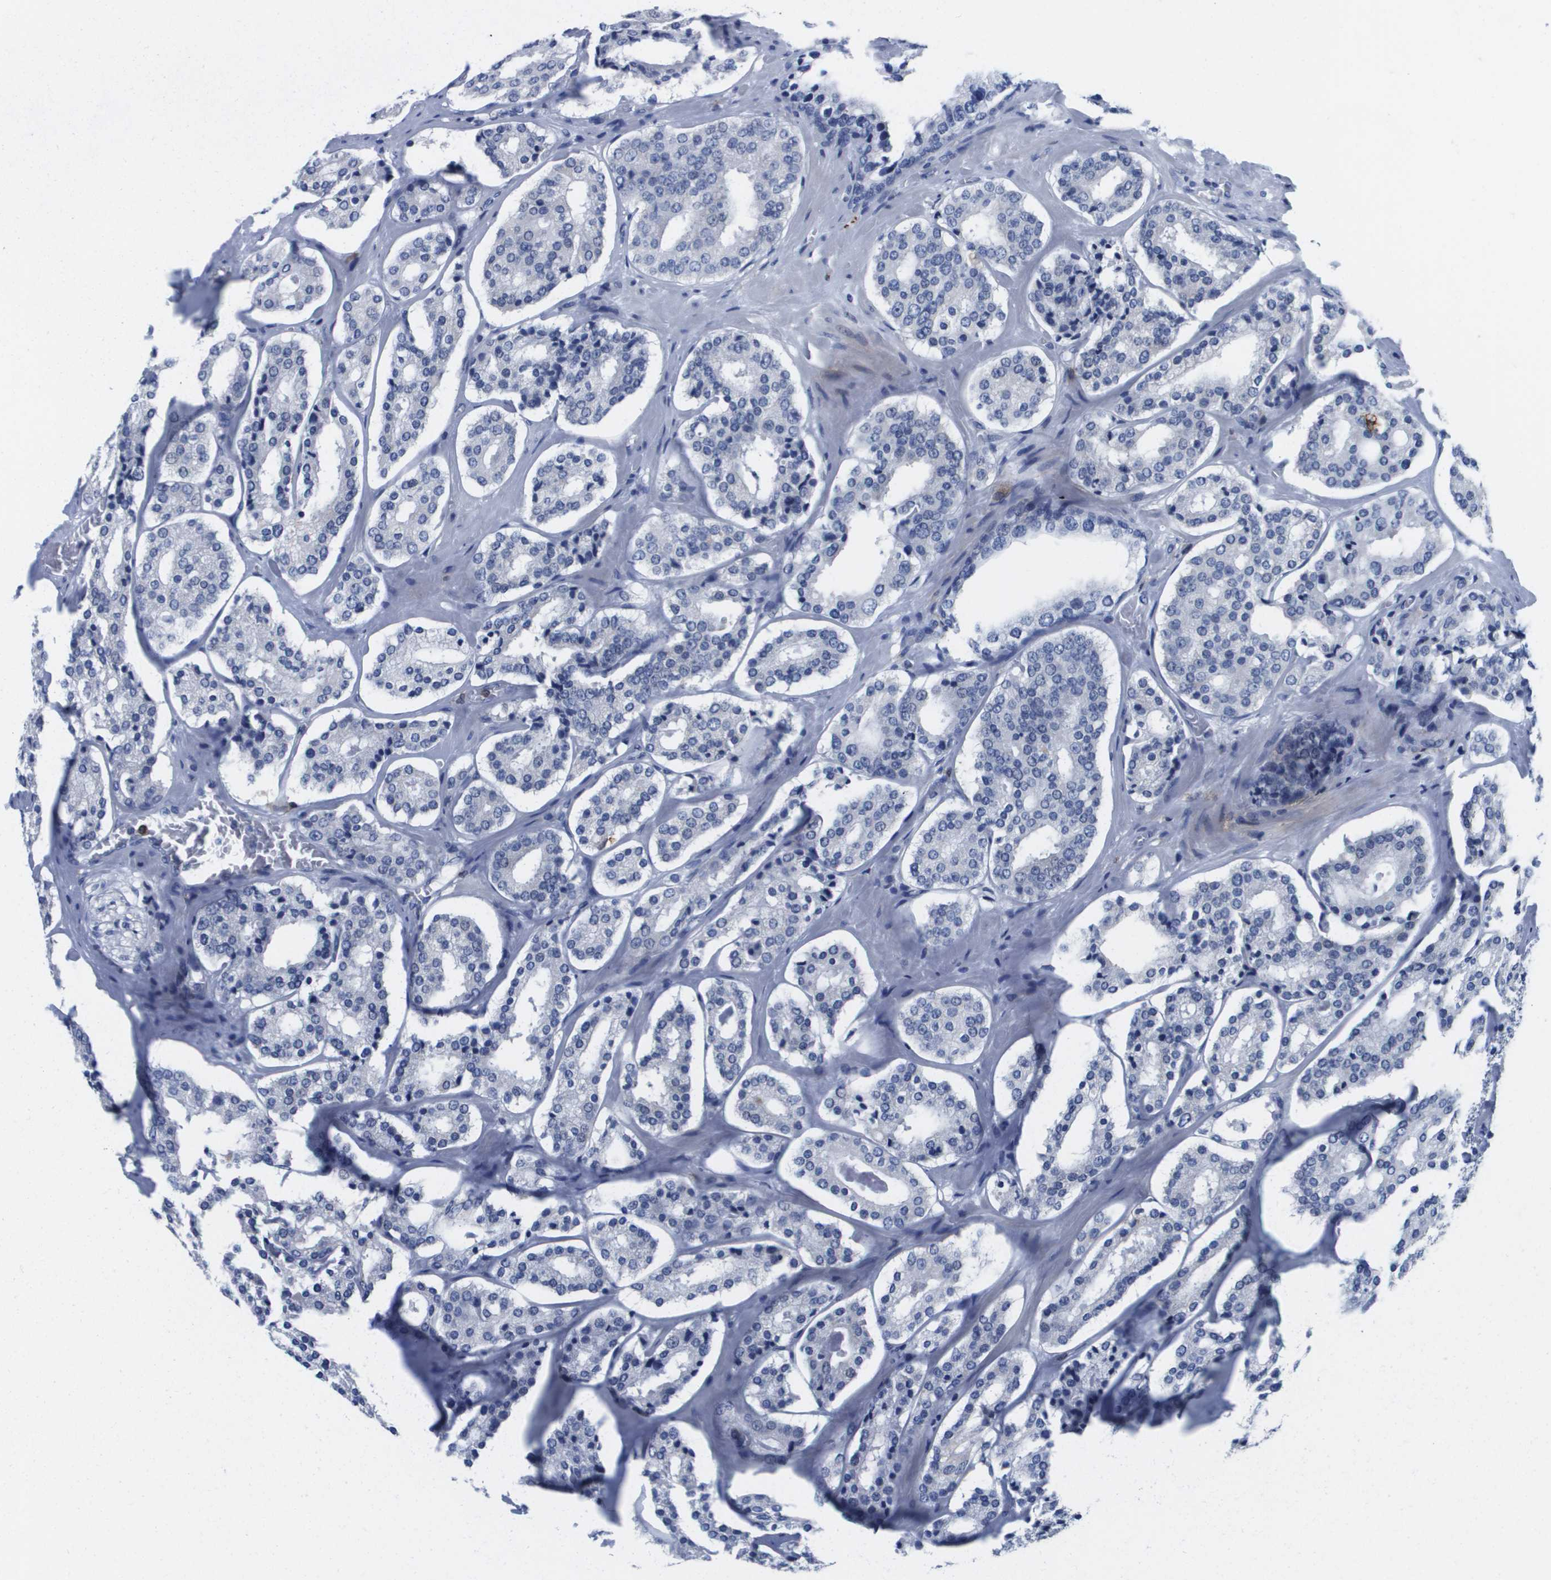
{"staining": {"intensity": "negative", "quantity": "none", "location": "none"}, "tissue": "prostate cancer", "cell_type": "Tumor cells", "image_type": "cancer", "snomed": [{"axis": "morphology", "description": "Adenocarcinoma, High grade"}, {"axis": "topography", "description": "Prostate"}], "caption": "A high-resolution micrograph shows immunohistochemistry (IHC) staining of prostate cancer, which shows no significant staining in tumor cells. (DAB (3,3'-diaminobenzidine) immunohistochemistry visualized using brightfield microscopy, high magnification).", "gene": "HMOX1", "patient": {"sex": "male", "age": 60}}